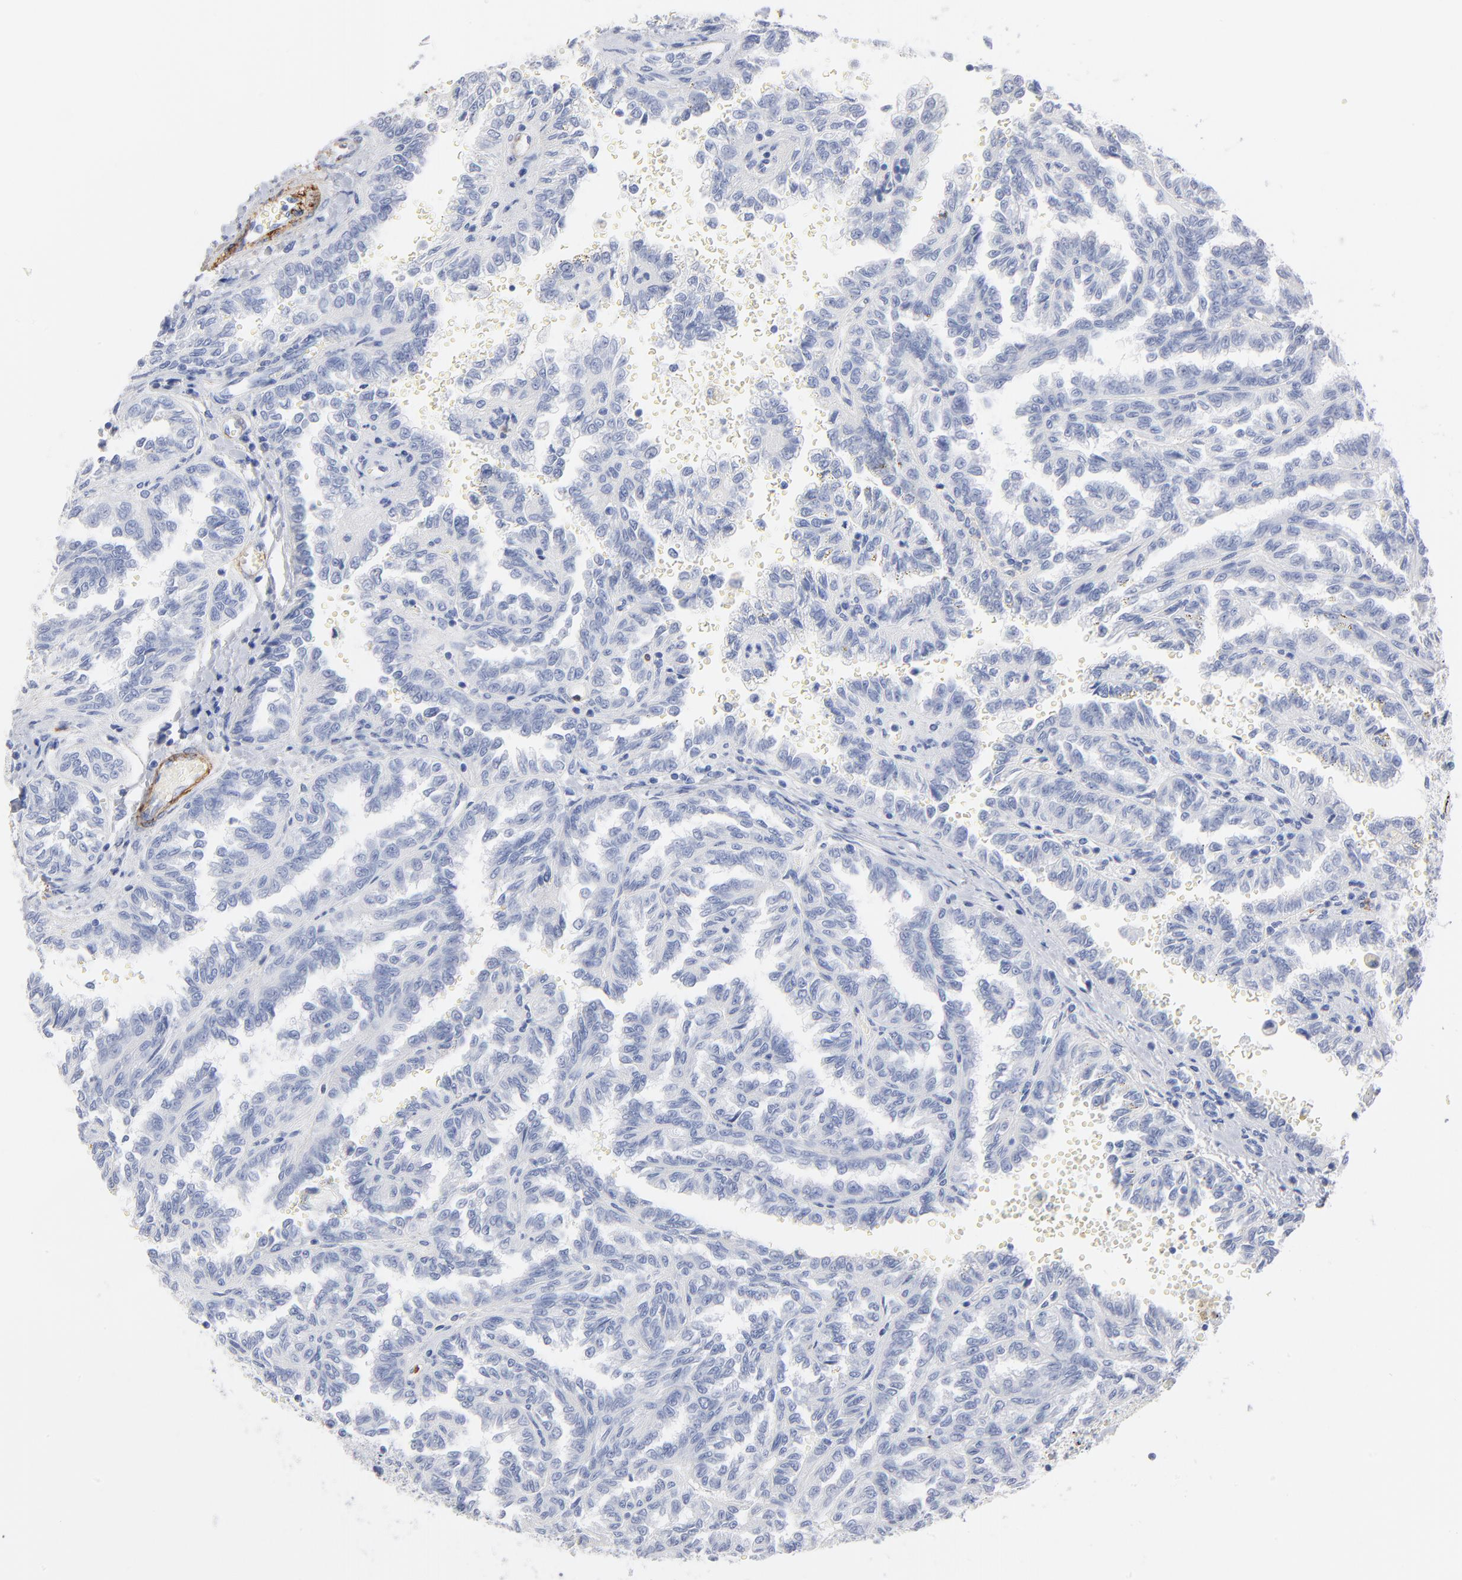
{"staining": {"intensity": "negative", "quantity": "none", "location": "none"}, "tissue": "renal cancer", "cell_type": "Tumor cells", "image_type": "cancer", "snomed": [{"axis": "morphology", "description": "Inflammation, NOS"}, {"axis": "morphology", "description": "Adenocarcinoma, NOS"}, {"axis": "topography", "description": "Kidney"}], "caption": "Renal cancer was stained to show a protein in brown. There is no significant positivity in tumor cells.", "gene": "AGTR1", "patient": {"sex": "male", "age": 68}}